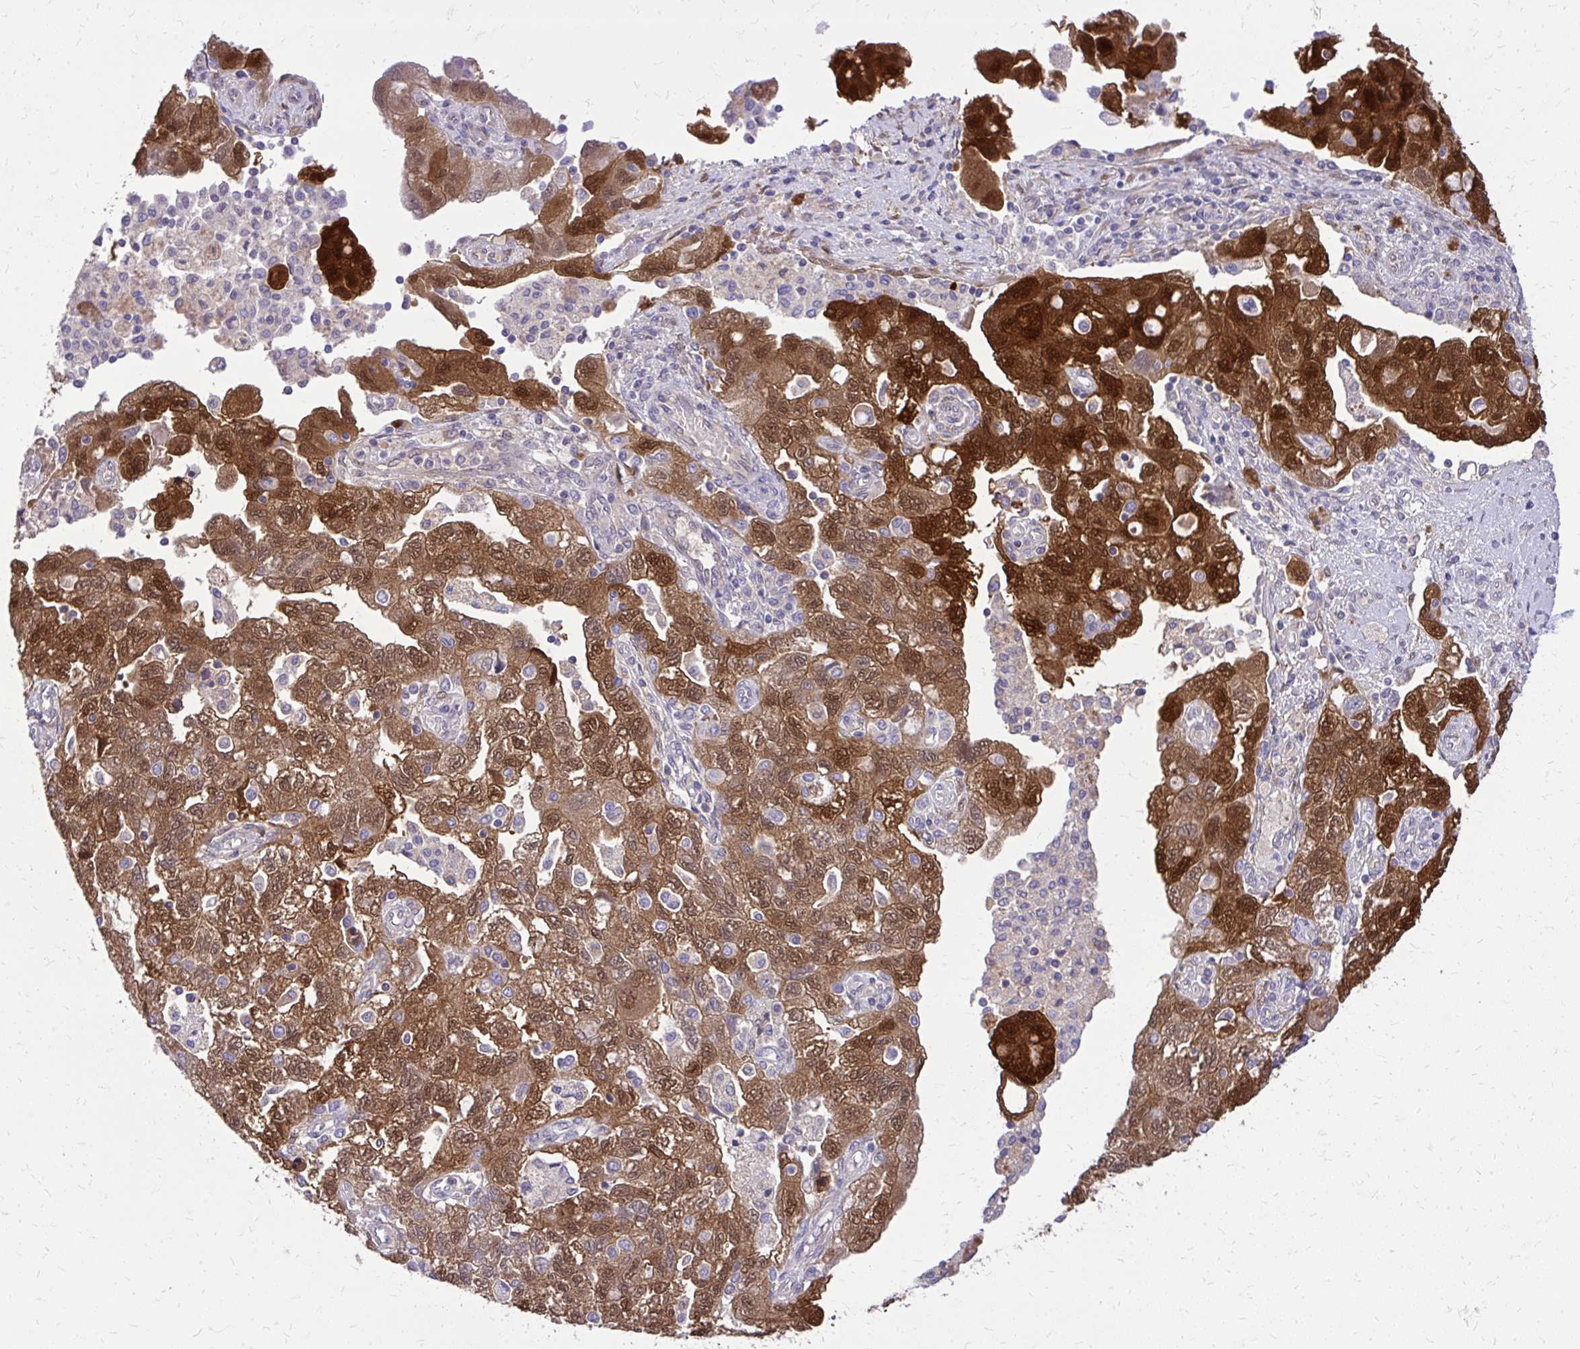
{"staining": {"intensity": "strong", "quantity": ">75%", "location": "cytoplasmic/membranous,nuclear"}, "tissue": "ovarian cancer", "cell_type": "Tumor cells", "image_type": "cancer", "snomed": [{"axis": "morphology", "description": "Carcinoma, NOS"}, {"axis": "morphology", "description": "Cystadenocarcinoma, serous, NOS"}, {"axis": "topography", "description": "Ovary"}], "caption": "A brown stain highlights strong cytoplasmic/membranous and nuclear positivity of a protein in ovarian cancer (serous cystadenocarcinoma) tumor cells.", "gene": "NNMT", "patient": {"sex": "female", "age": 69}}